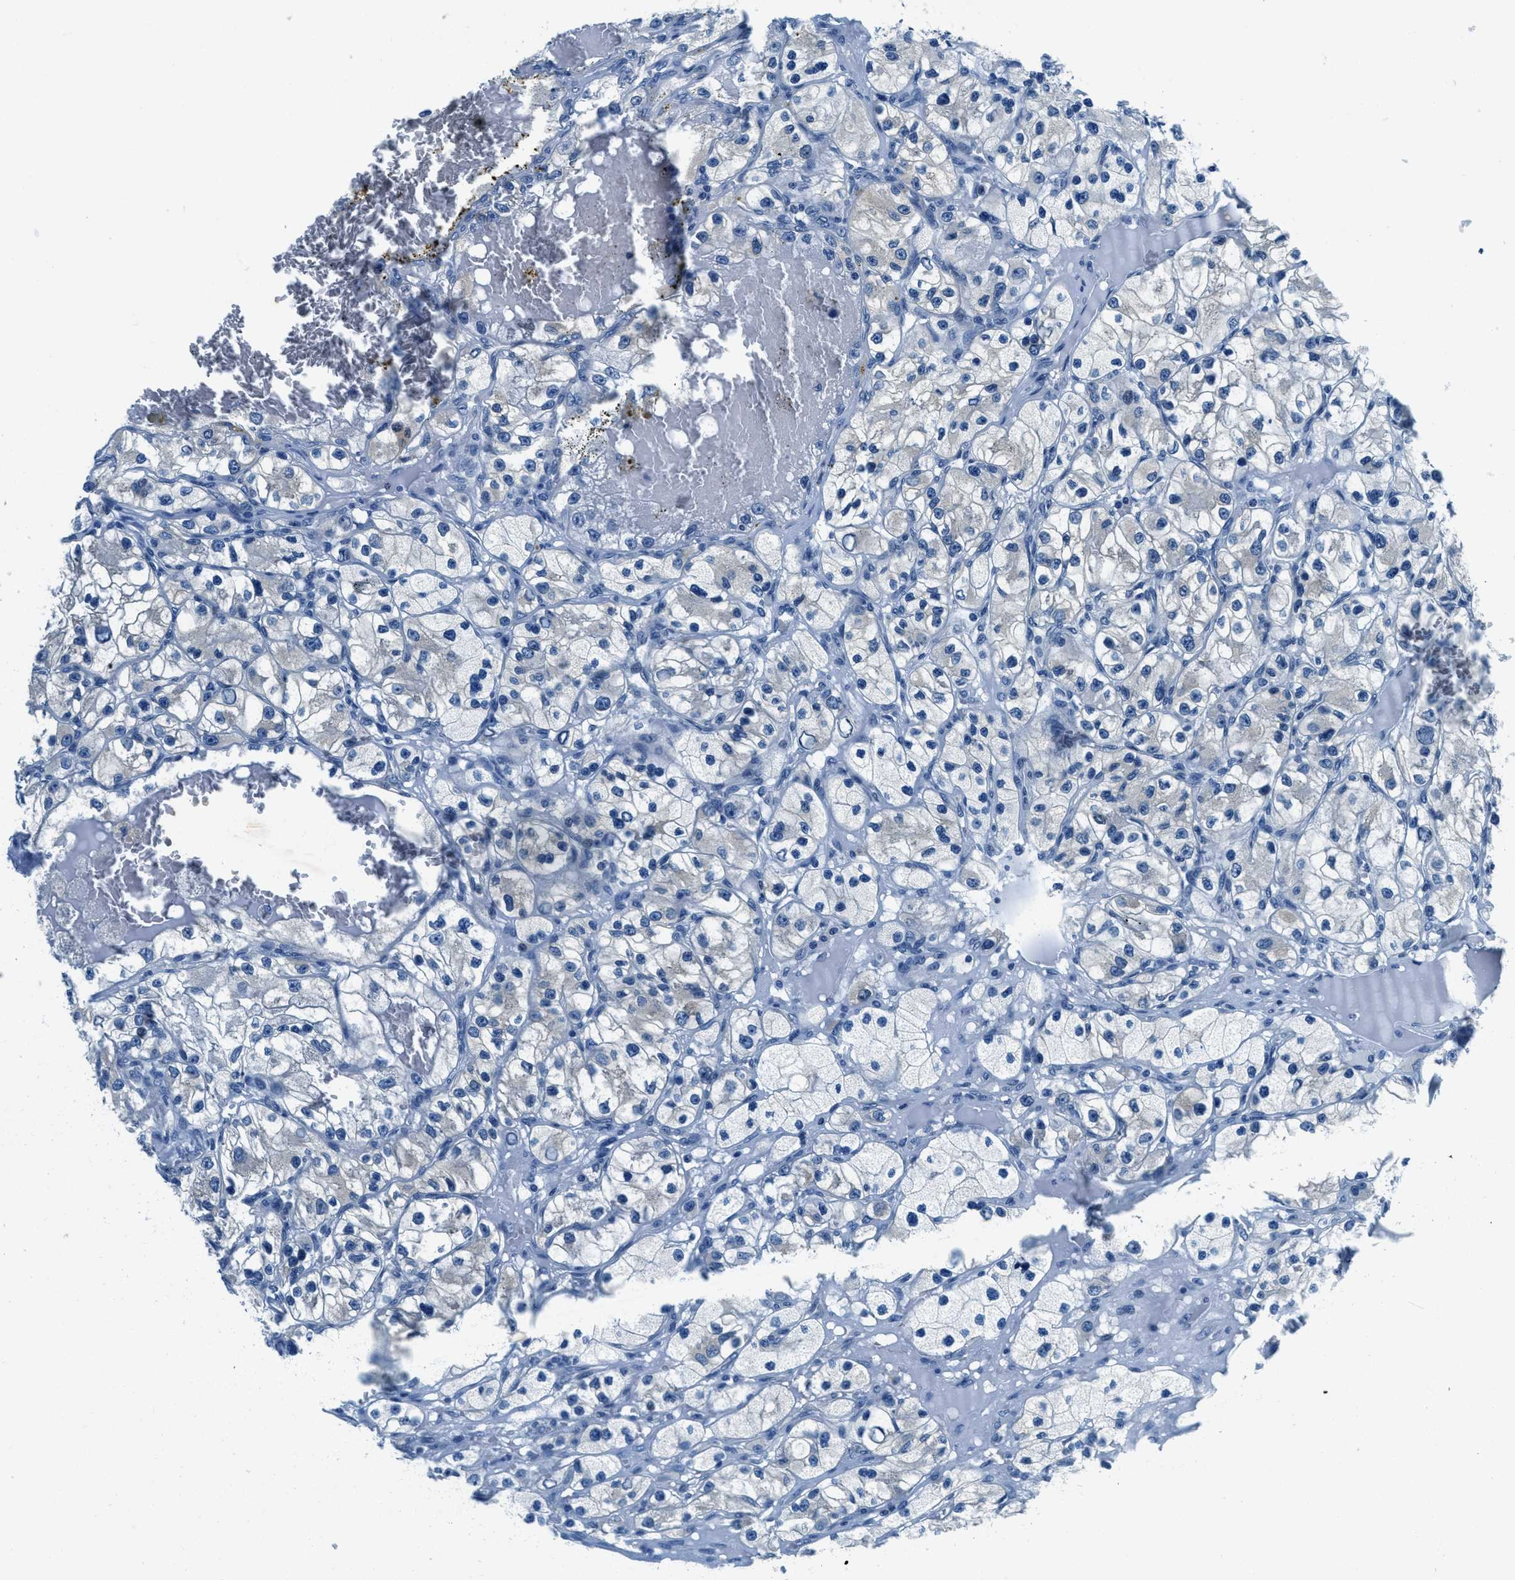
{"staining": {"intensity": "negative", "quantity": "none", "location": "none"}, "tissue": "renal cancer", "cell_type": "Tumor cells", "image_type": "cancer", "snomed": [{"axis": "morphology", "description": "Adenocarcinoma, NOS"}, {"axis": "topography", "description": "Kidney"}], "caption": "Tumor cells show no significant protein expression in renal adenocarcinoma. Brightfield microscopy of IHC stained with DAB (brown) and hematoxylin (blue), captured at high magnification.", "gene": "UBAC2", "patient": {"sex": "female", "age": 57}}